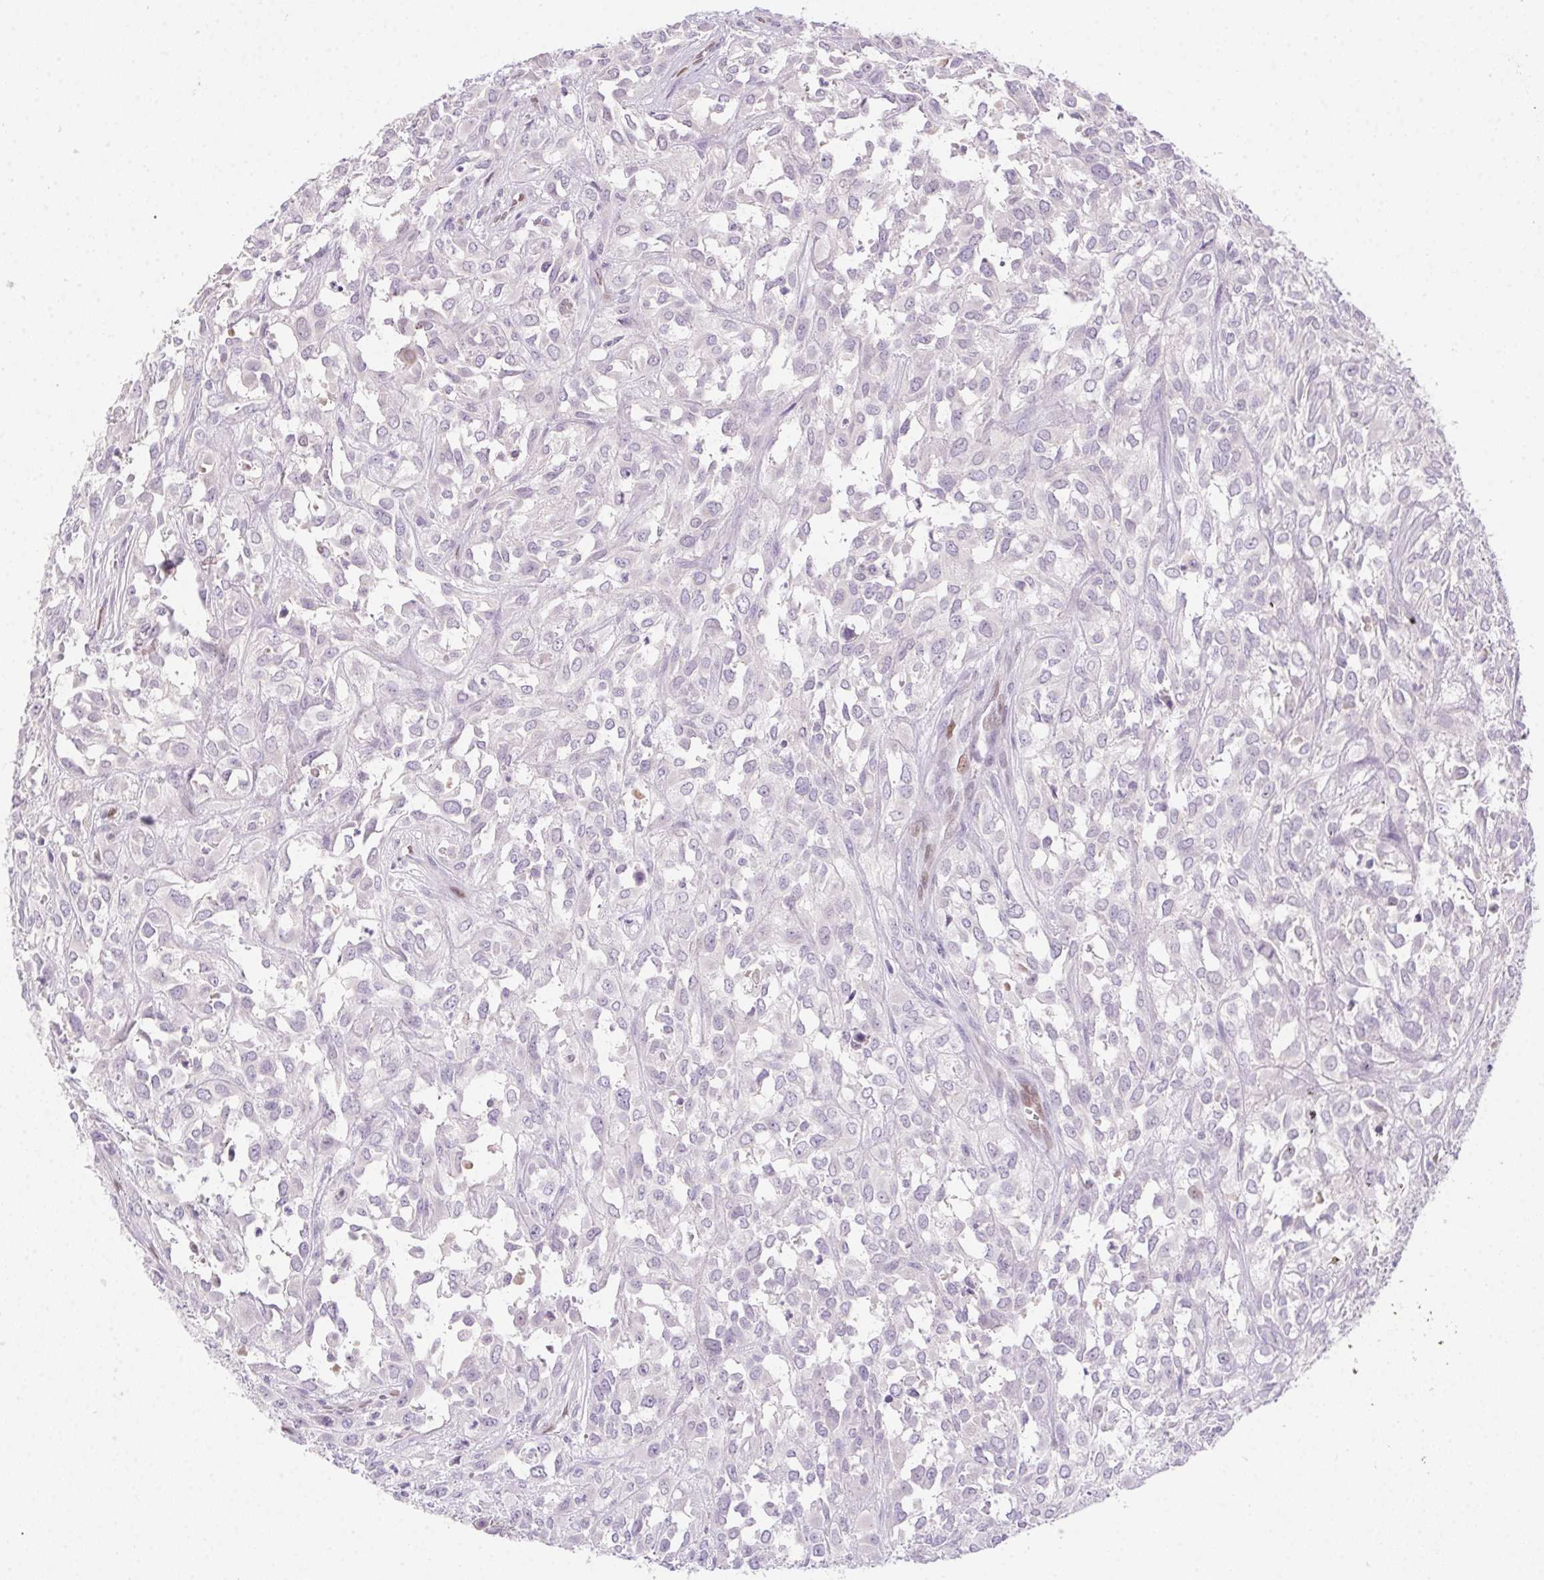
{"staining": {"intensity": "negative", "quantity": "none", "location": "none"}, "tissue": "urothelial cancer", "cell_type": "Tumor cells", "image_type": "cancer", "snomed": [{"axis": "morphology", "description": "Urothelial carcinoma, High grade"}, {"axis": "topography", "description": "Urinary bladder"}], "caption": "IHC histopathology image of neoplastic tissue: high-grade urothelial carcinoma stained with DAB exhibits no significant protein expression in tumor cells.", "gene": "SP9", "patient": {"sex": "male", "age": 67}}